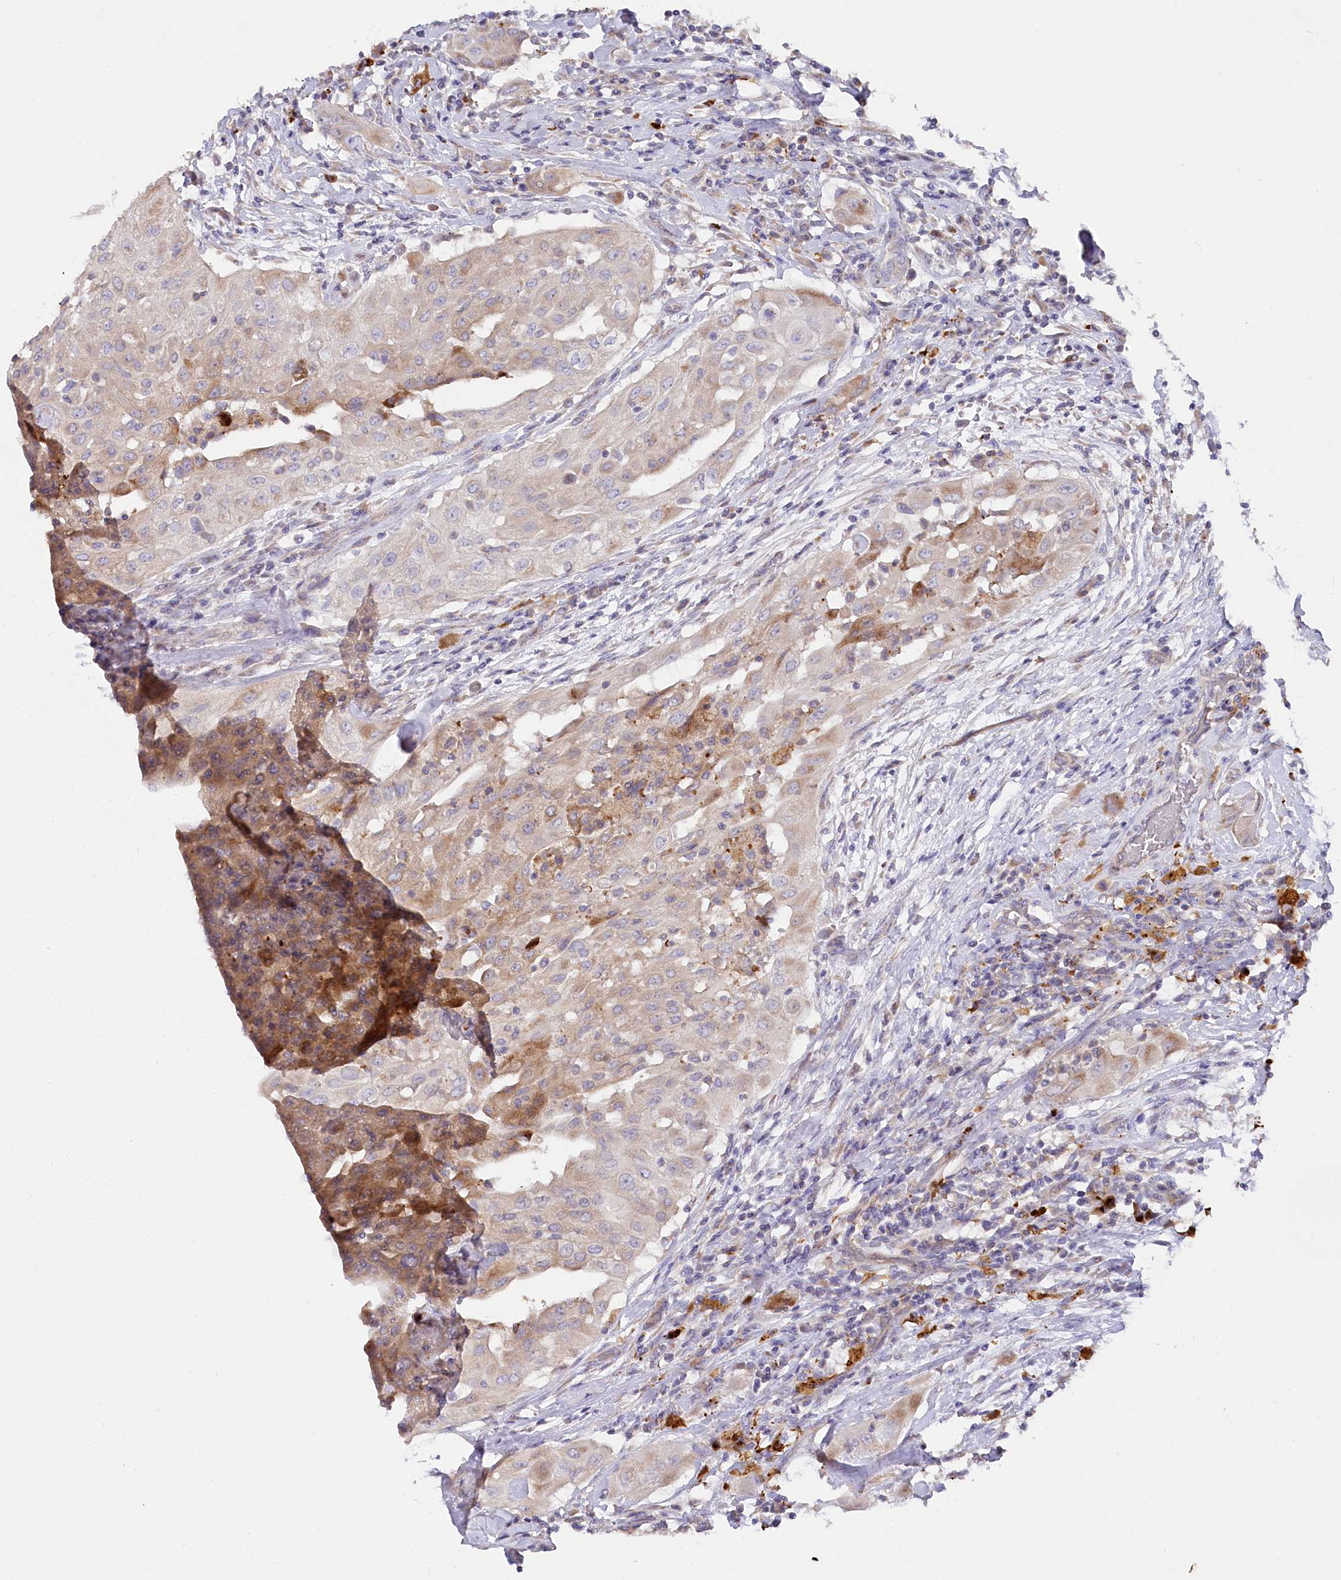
{"staining": {"intensity": "moderate", "quantity": ">75%", "location": "cytoplasmic/membranous"}, "tissue": "thyroid cancer", "cell_type": "Tumor cells", "image_type": "cancer", "snomed": [{"axis": "morphology", "description": "Papillary adenocarcinoma, NOS"}, {"axis": "topography", "description": "Thyroid gland"}], "caption": "Thyroid cancer stained with a protein marker demonstrates moderate staining in tumor cells.", "gene": "POGLUT1", "patient": {"sex": "female", "age": 59}}